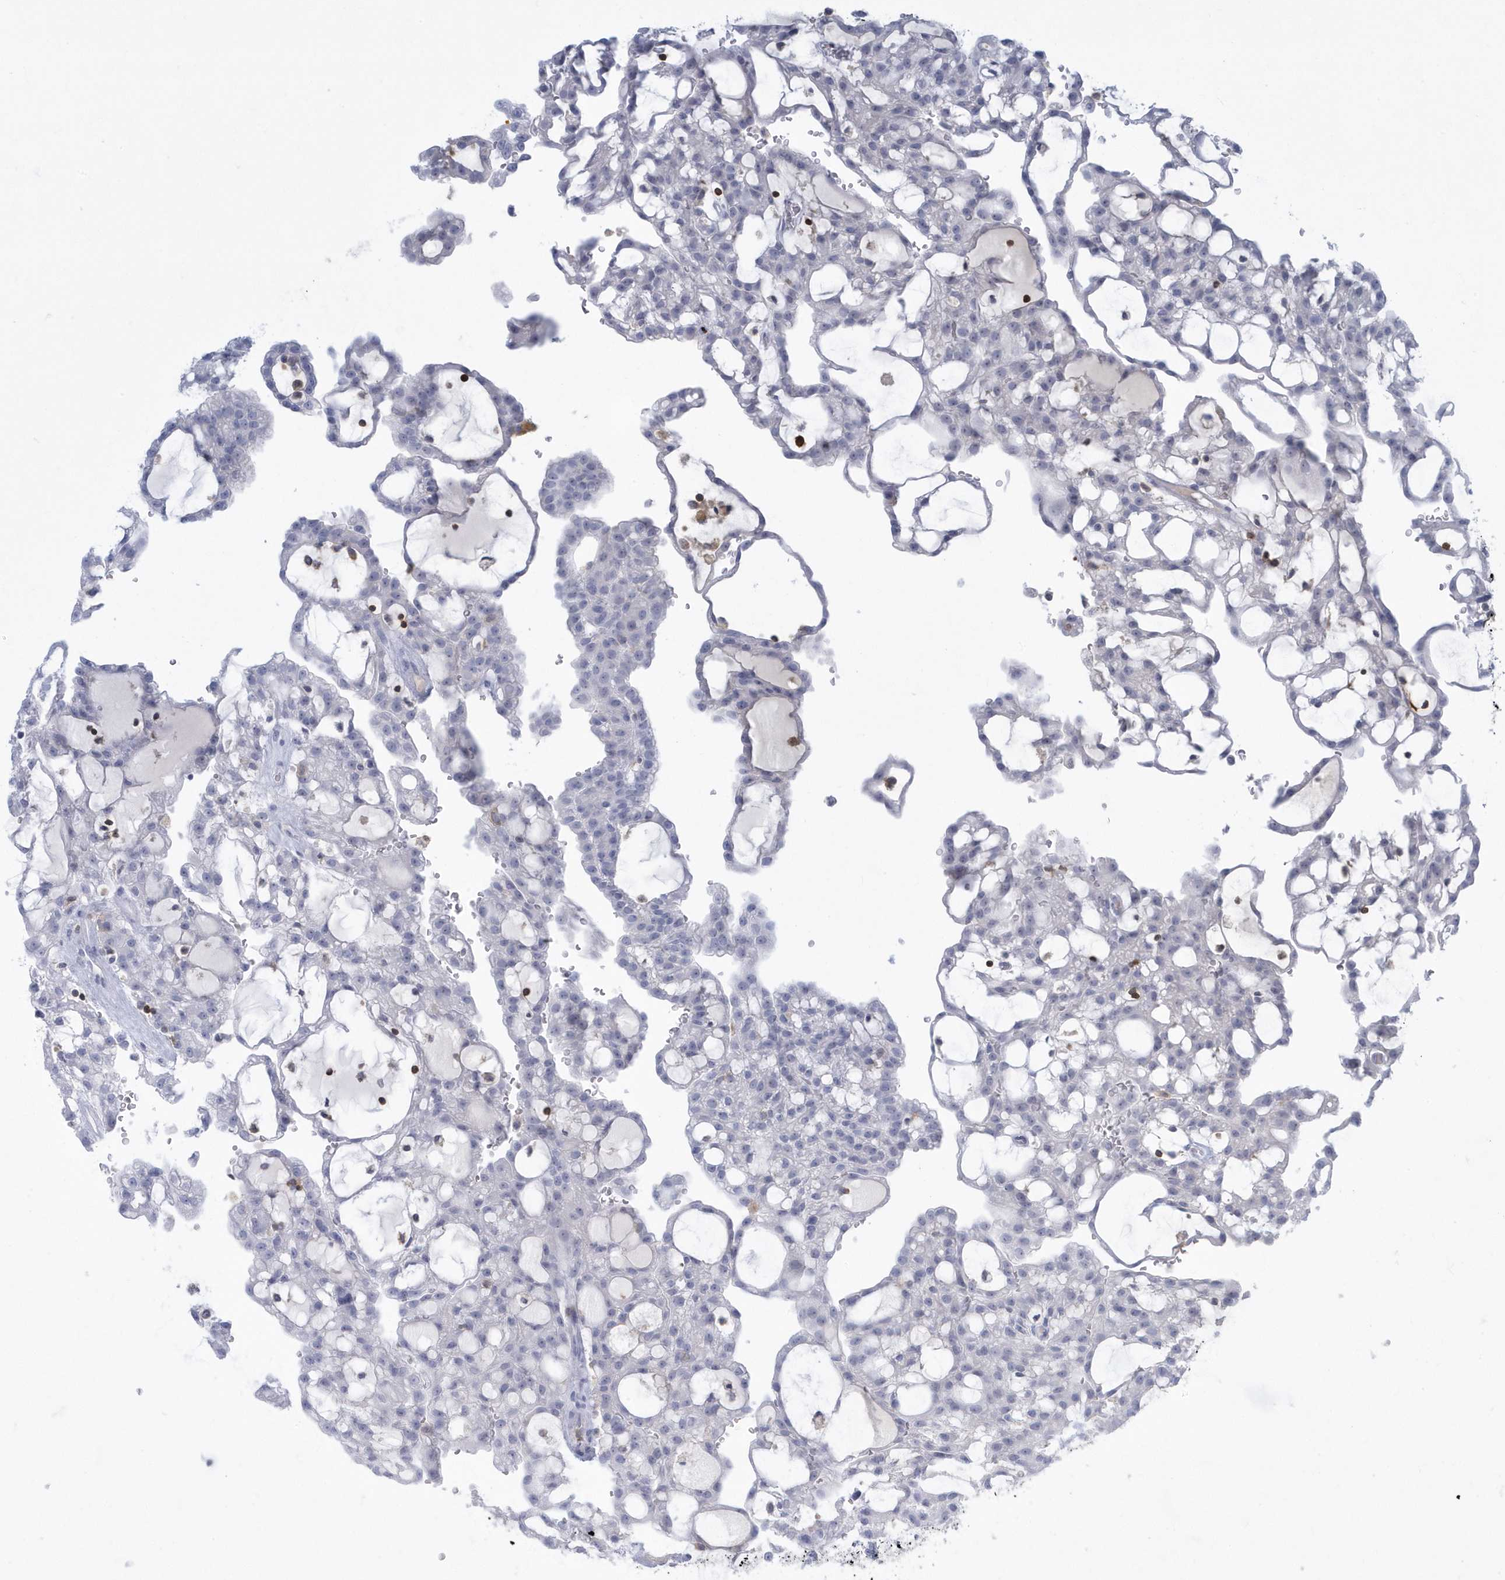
{"staining": {"intensity": "negative", "quantity": "none", "location": "none"}, "tissue": "renal cancer", "cell_type": "Tumor cells", "image_type": "cancer", "snomed": [{"axis": "morphology", "description": "Adenocarcinoma, NOS"}, {"axis": "topography", "description": "Kidney"}], "caption": "This is an immunohistochemistry (IHC) image of renal adenocarcinoma. There is no positivity in tumor cells.", "gene": "PSD4", "patient": {"sex": "male", "age": 63}}